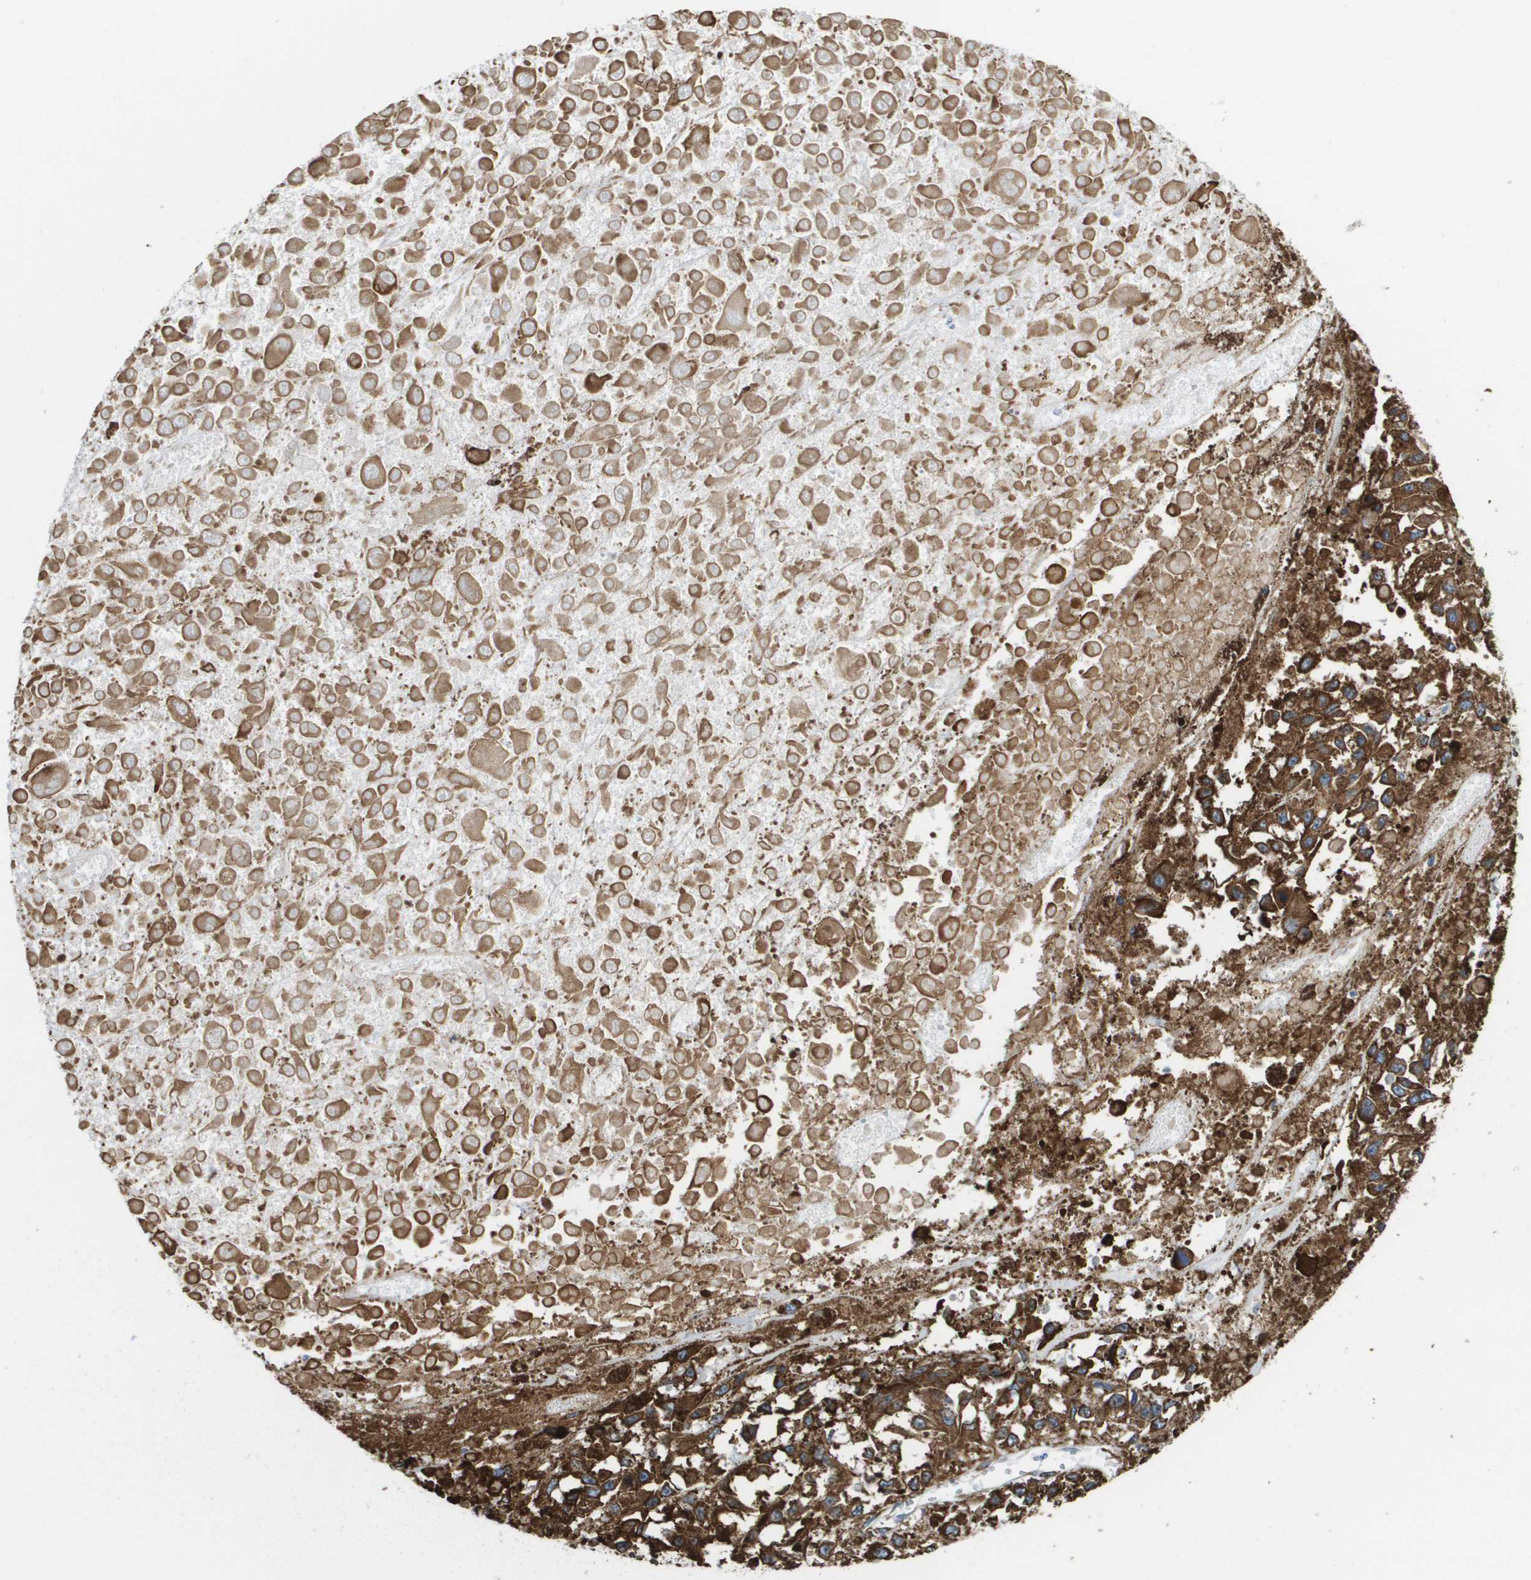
{"staining": {"intensity": "strong", "quantity": ">75%", "location": "cytoplasmic/membranous"}, "tissue": "melanoma", "cell_type": "Tumor cells", "image_type": "cancer", "snomed": [{"axis": "morphology", "description": "Malignant melanoma, Metastatic site"}, {"axis": "topography", "description": "Lymph node"}], "caption": "Melanoma stained for a protein (brown) shows strong cytoplasmic/membranous positive staining in about >75% of tumor cells.", "gene": "ST3GAL2", "patient": {"sex": "male", "age": 59}}